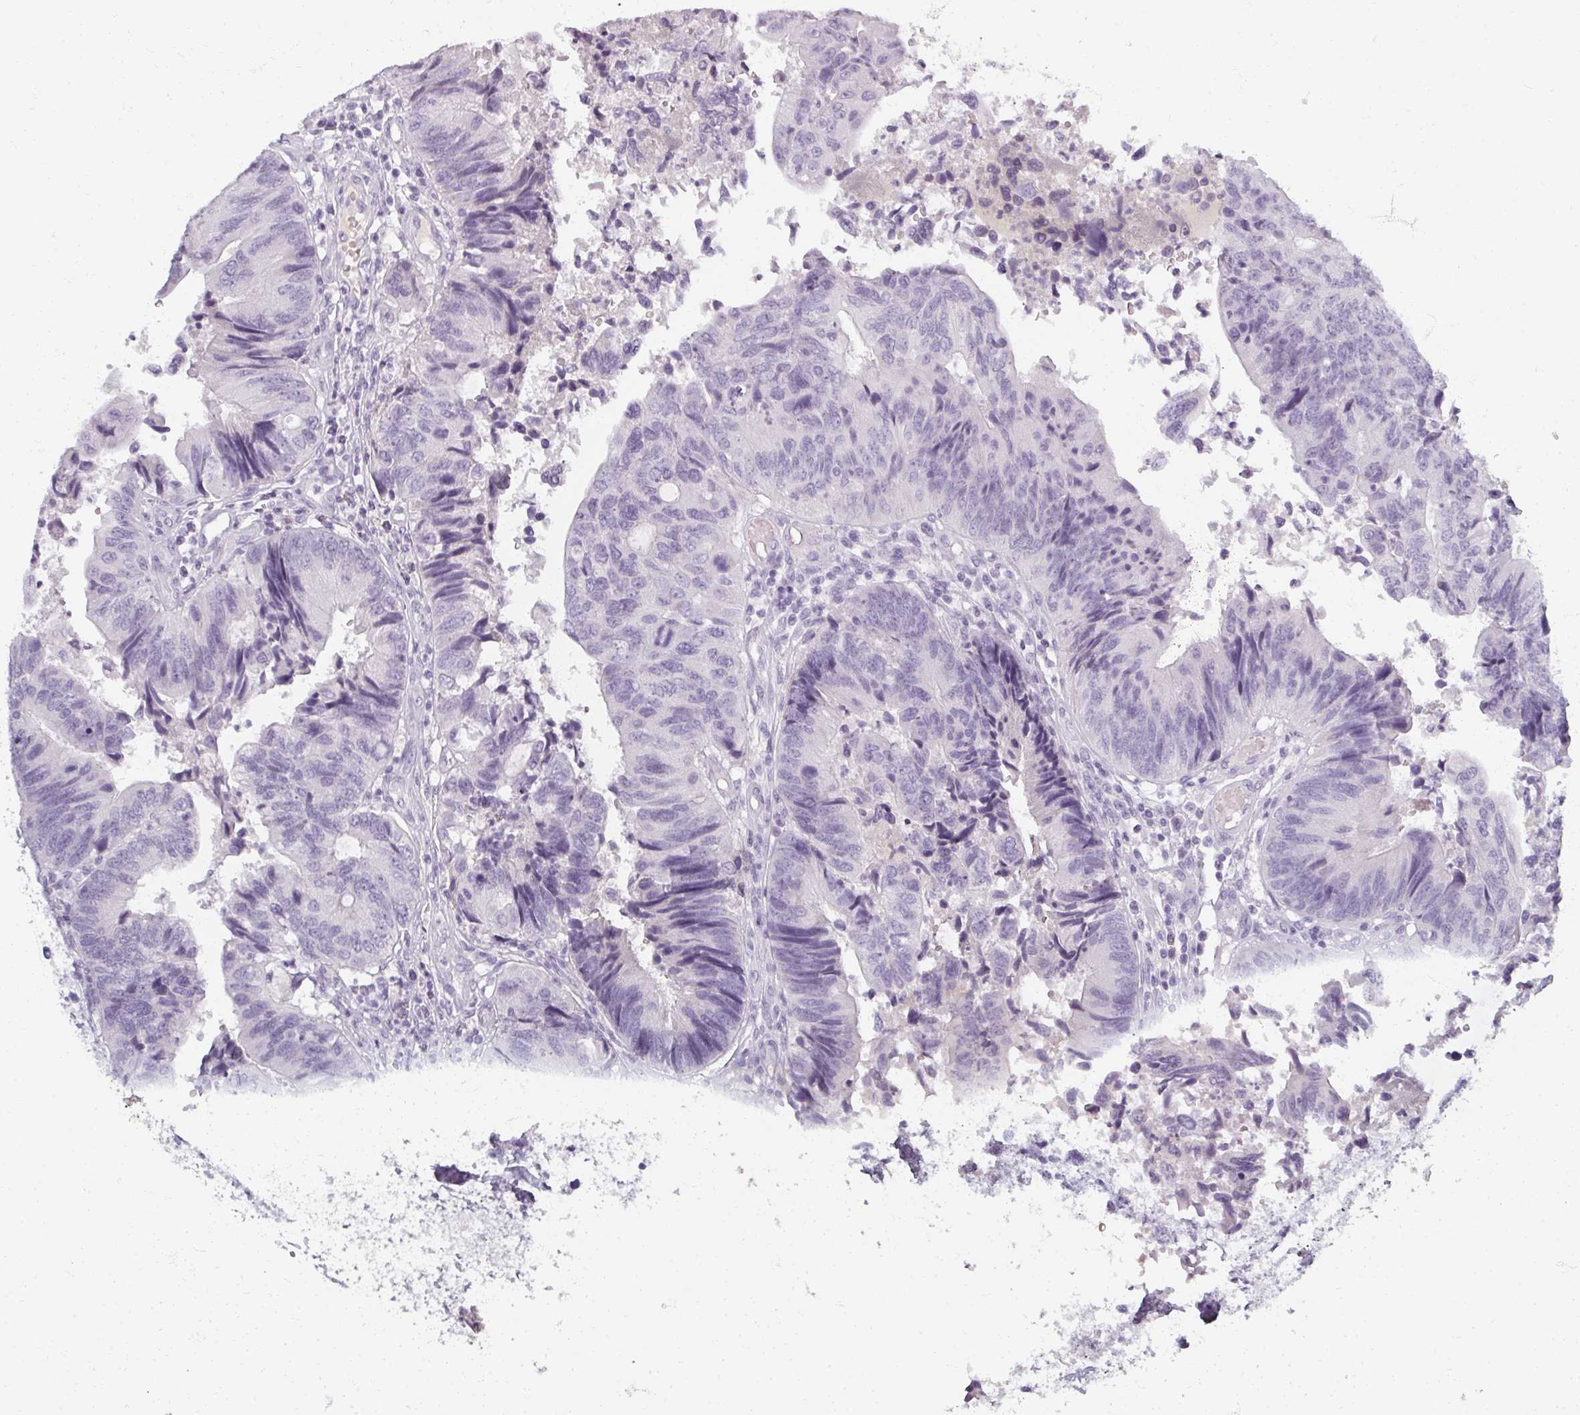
{"staining": {"intensity": "negative", "quantity": "none", "location": "none"}, "tissue": "colorectal cancer", "cell_type": "Tumor cells", "image_type": "cancer", "snomed": [{"axis": "morphology", "description": "Adenocarcinoma, NOS"}, {"axis": "topography", "description": "Colon"}], "caption": "Immunohistochemical staining of human adenocarcinoma (colorectal) demonstrates no significant staining in tumor cells.", "gene": "REG3G", "patient": {"sex": "female", "age": 67}}